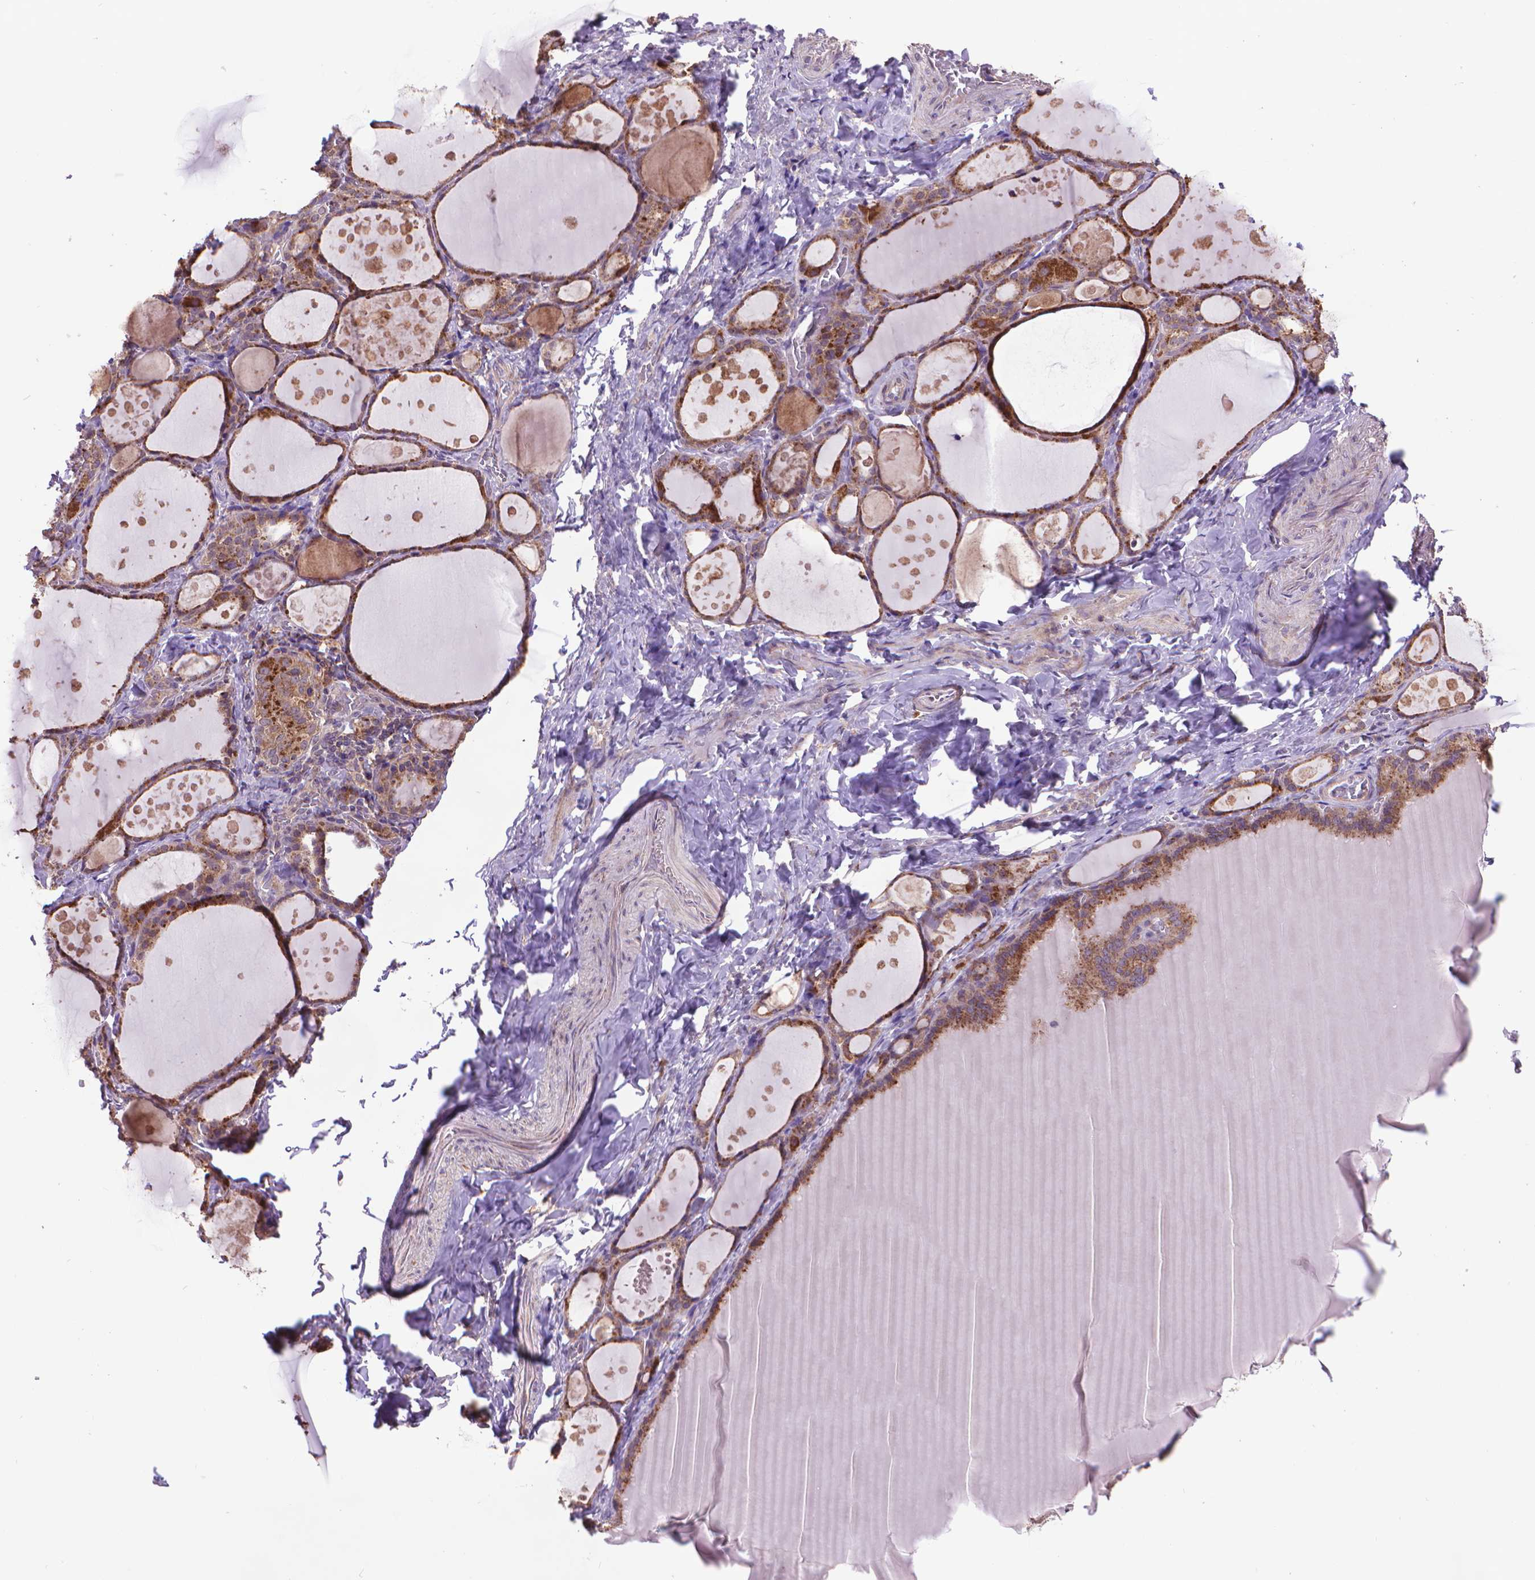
{"staining": {"intensity": "moderate", "quantity": ">75%", "location": "cytoplasmic/membranous"}, "tissue": "thyroid gland", "cell_type": "Glandular cells", "image_type": "normal", "snomed": [{"axis": "morphology", "description": "Normal tissue, NOS"}, {"axis": "topography", "description": "Thyroid gland"}], "caption": "DAB (3,3'-diaminobenzidine) immunohistochemical staining of unremarkable human thyroid gland demonstrates moderate cytoplasmic/membranous protein staining in approximately >75% of glandular cells.", "gene": "GLB1", "patient": {"sex": "male", "age": 68}}